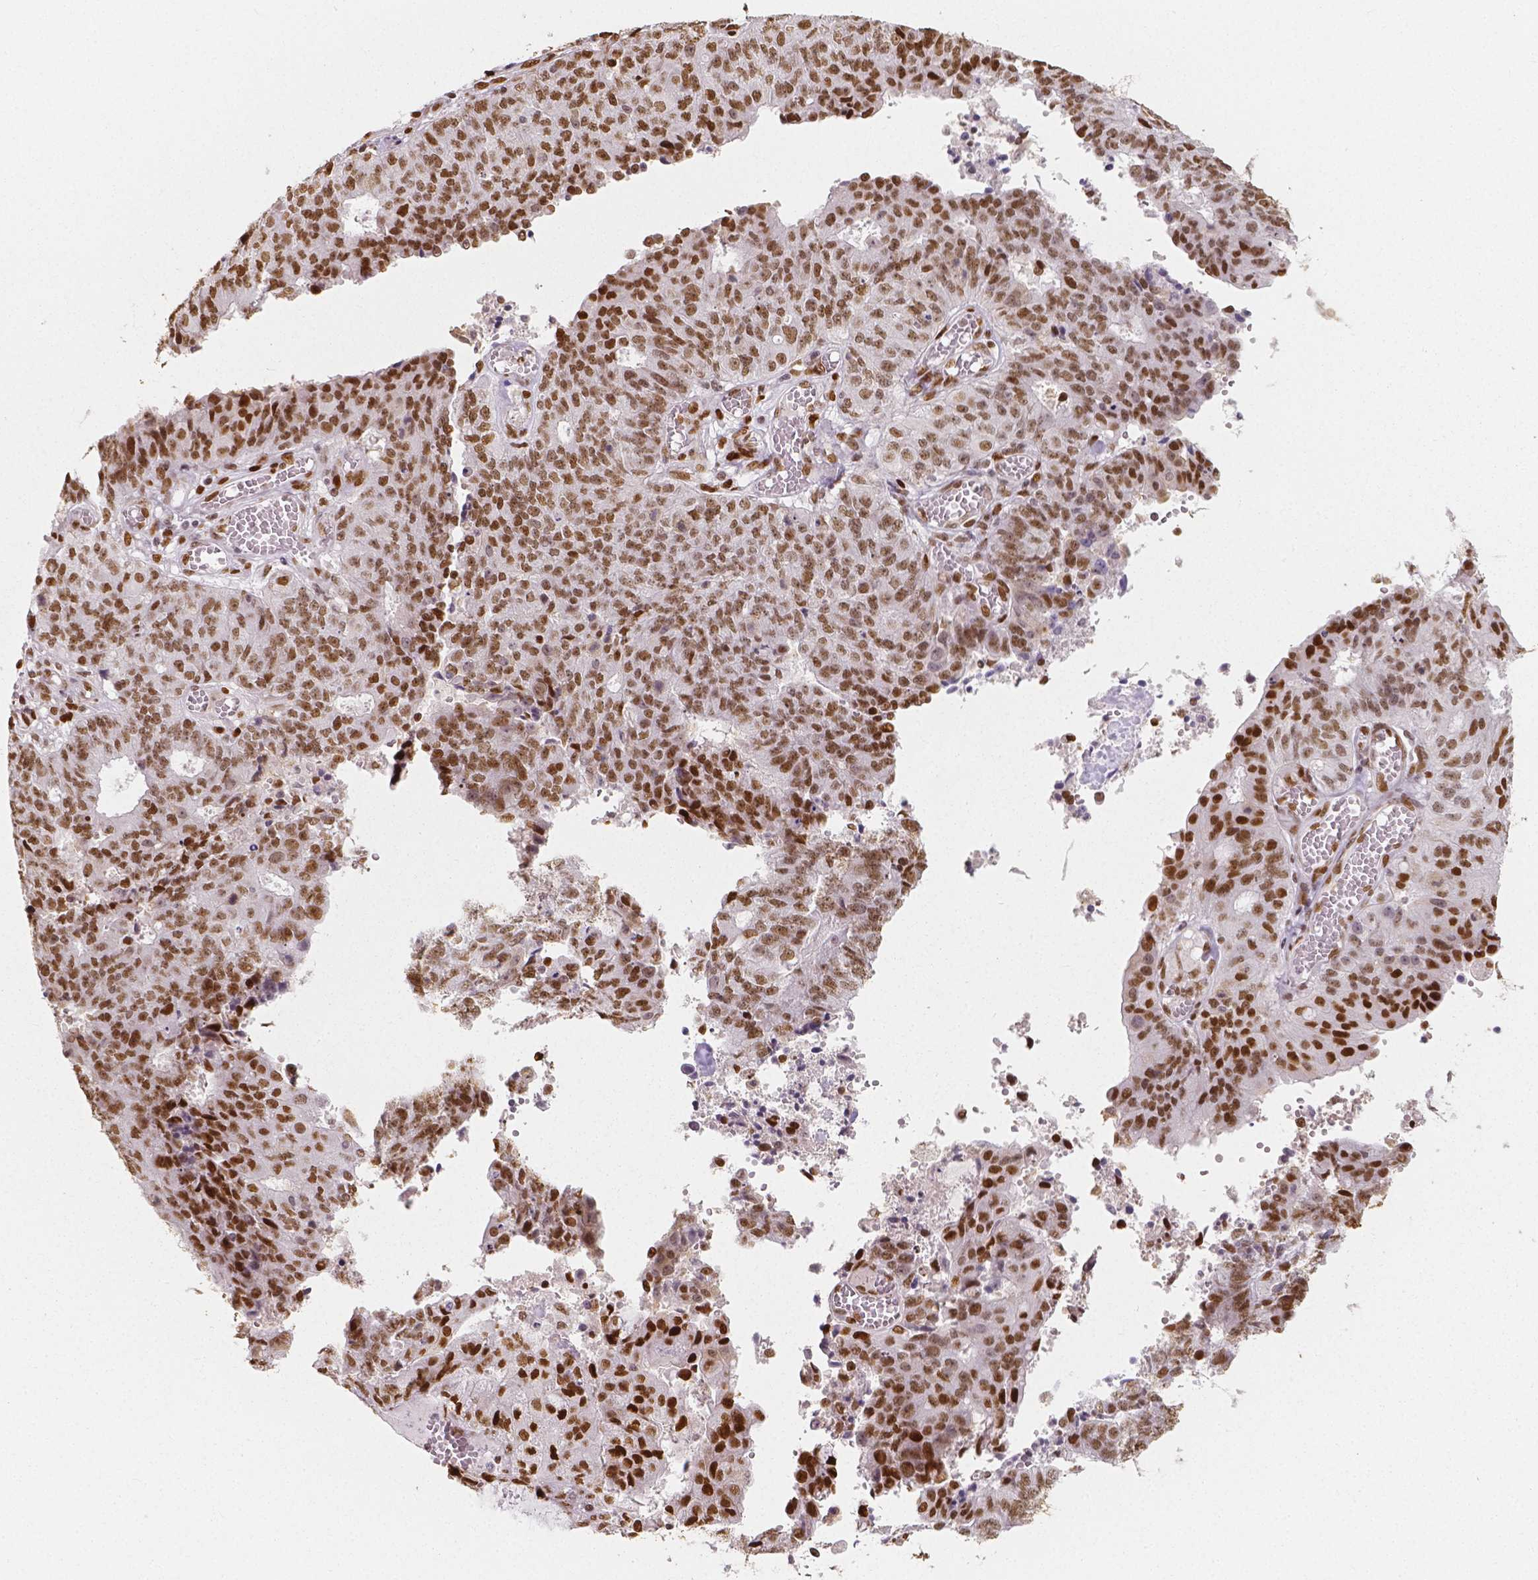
{"staining": {"intensity": "moderate", "quantity": ">75%", "location": "nuclear"}, "tissue": "endometrial cancer", "cell_type": "Tumor cells", "image_type": "cancer", "snomed": [{"axis": "morphology", "description": "Adenocarcinoma, NOS"}, {"axis": "topography", "description": "Endometrium"}], "caption": "Protein analysis of adenocarcinoma (endometrial) tissue shows moderate nuclear positivity in about >75% of tumor cells. Nuclei are stained in blue.", "gene": "NUCKS1", "patient": {"sex": "female", "age": 82}}